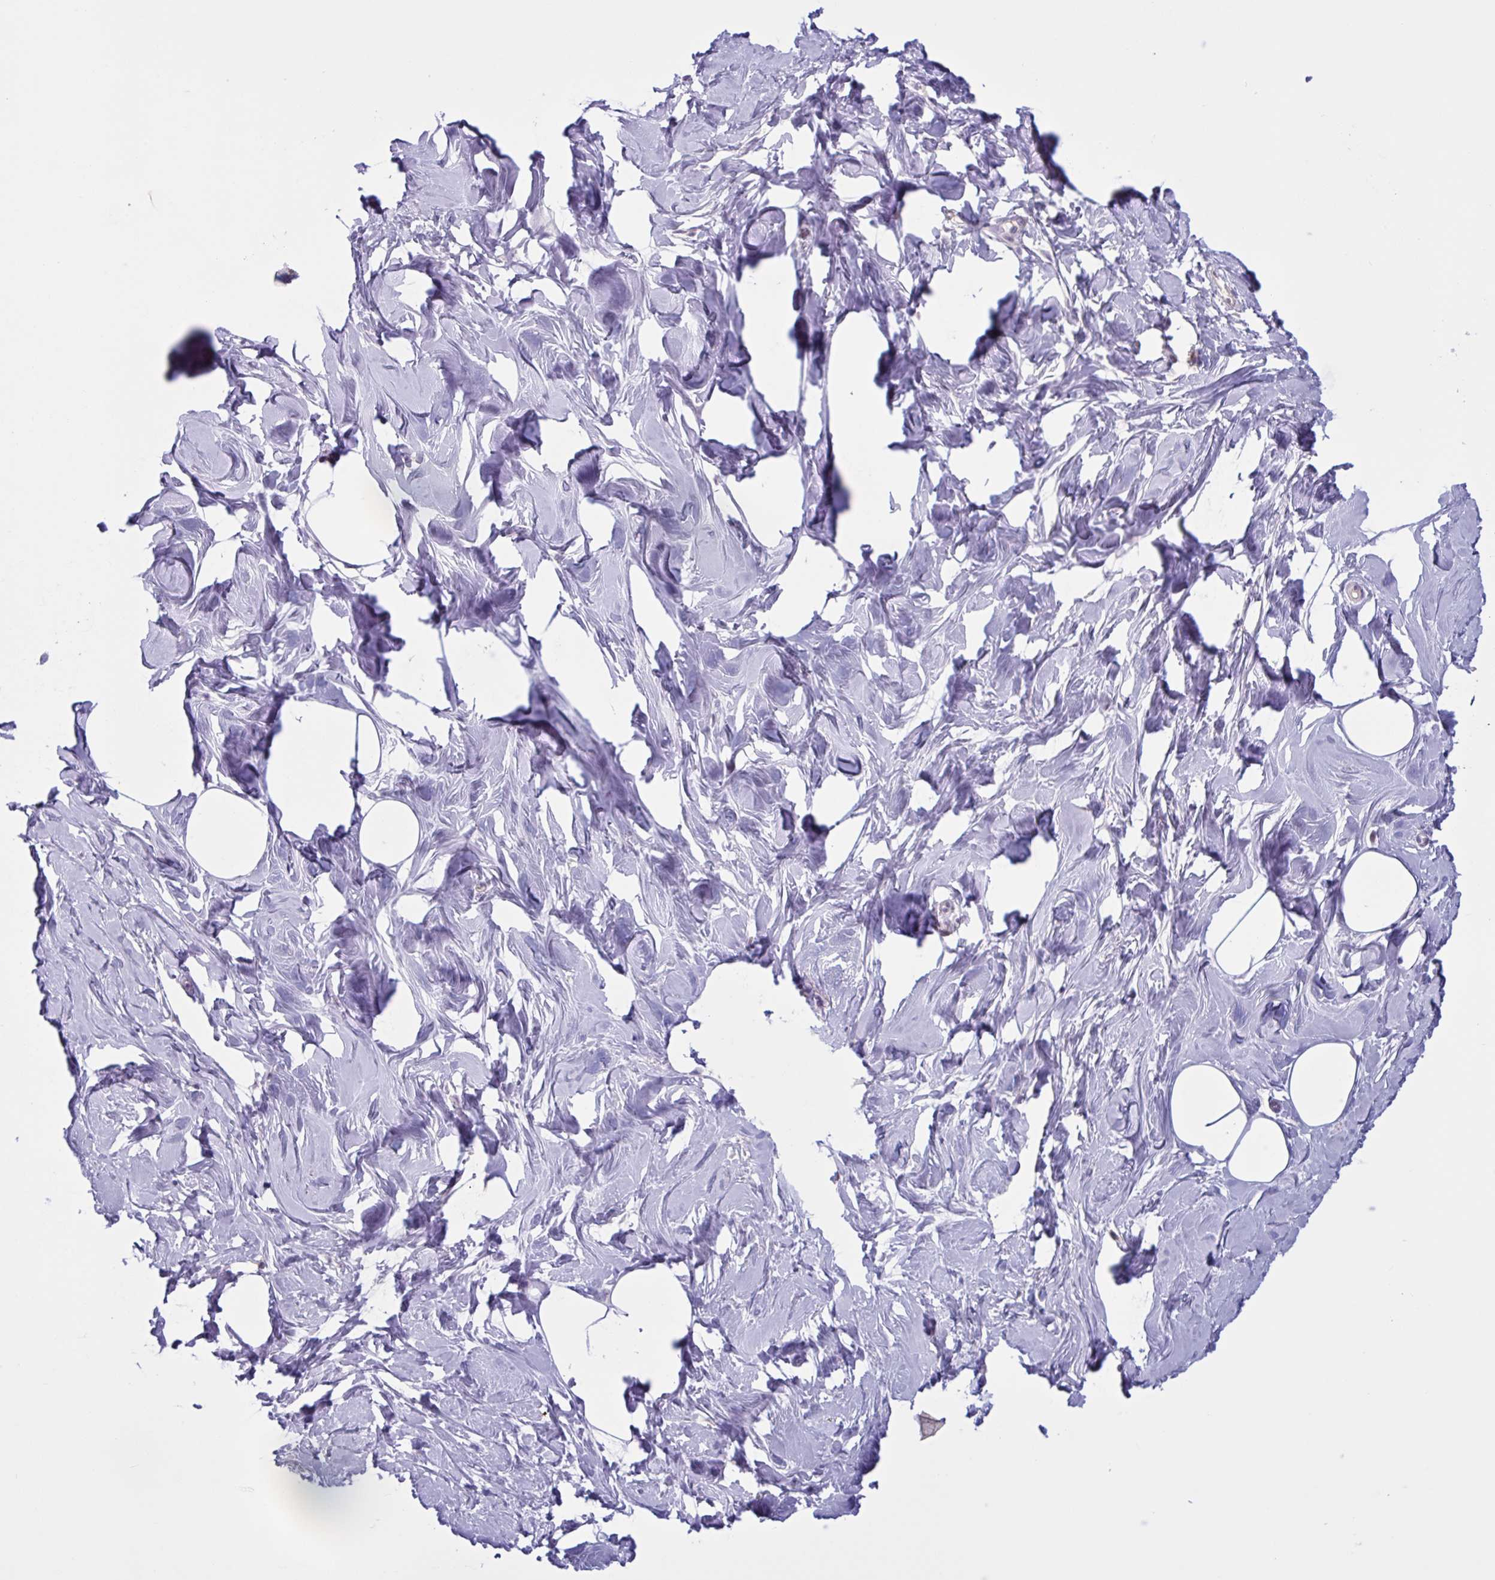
{"staining": {"intensity": "negative", "quantity": "none", "location": "none"}, "tissue": "breast", "cell_type": "Adipocytes", "image_type": "normal", "snomed": [{"axis": "morphology", "description": "Normal tissue, NOS"}, {"axis": "topography", "description": "Breast"}], "caption": "Immunohistochemistry of normal breast displays no positivity in adipocytes. (Brightfield microscopy of DAB immunohistochemistry (IHC) at high magnification).", "gene": "ENSG00000281613", "patient": {"sex": "female", "age": 27}}